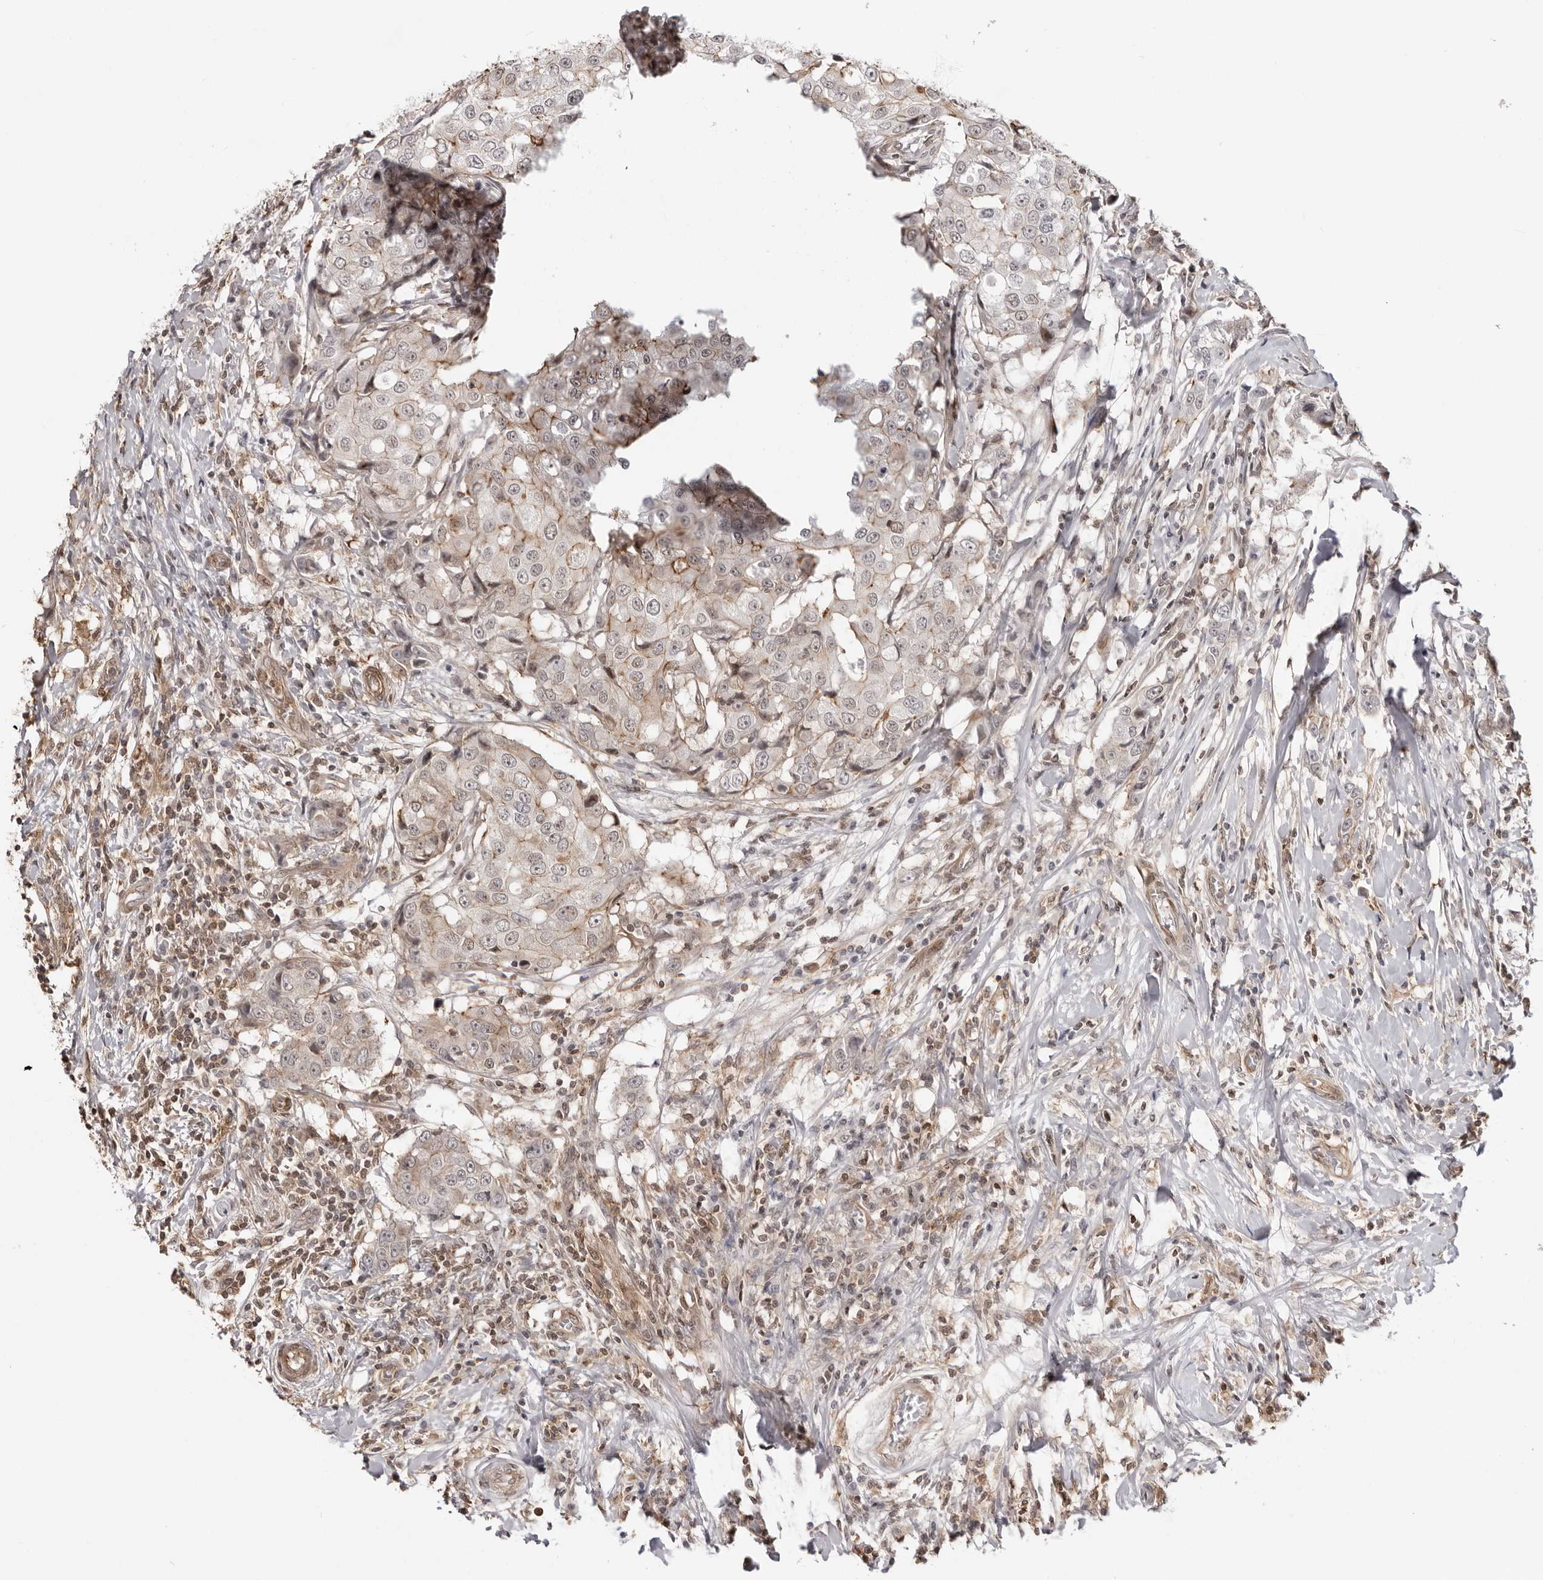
{"staining": {"intensity": "weak", "quantity": "<25%", "location": "cytoplasmic/membranous"}, "tissue": "breast cancer", "cell_type": "Tumor cells", "image_type": "cancer", "snomed": [{"axis": "morphology", "description": "Duct carcinoma"}, {"axis": "topography", "description": "Breast"}], "caption": "Tumor cells show no significant protein expression in breast cancer.", "gene": "UNK", "patient": {"sex": "female", "age": 27}}